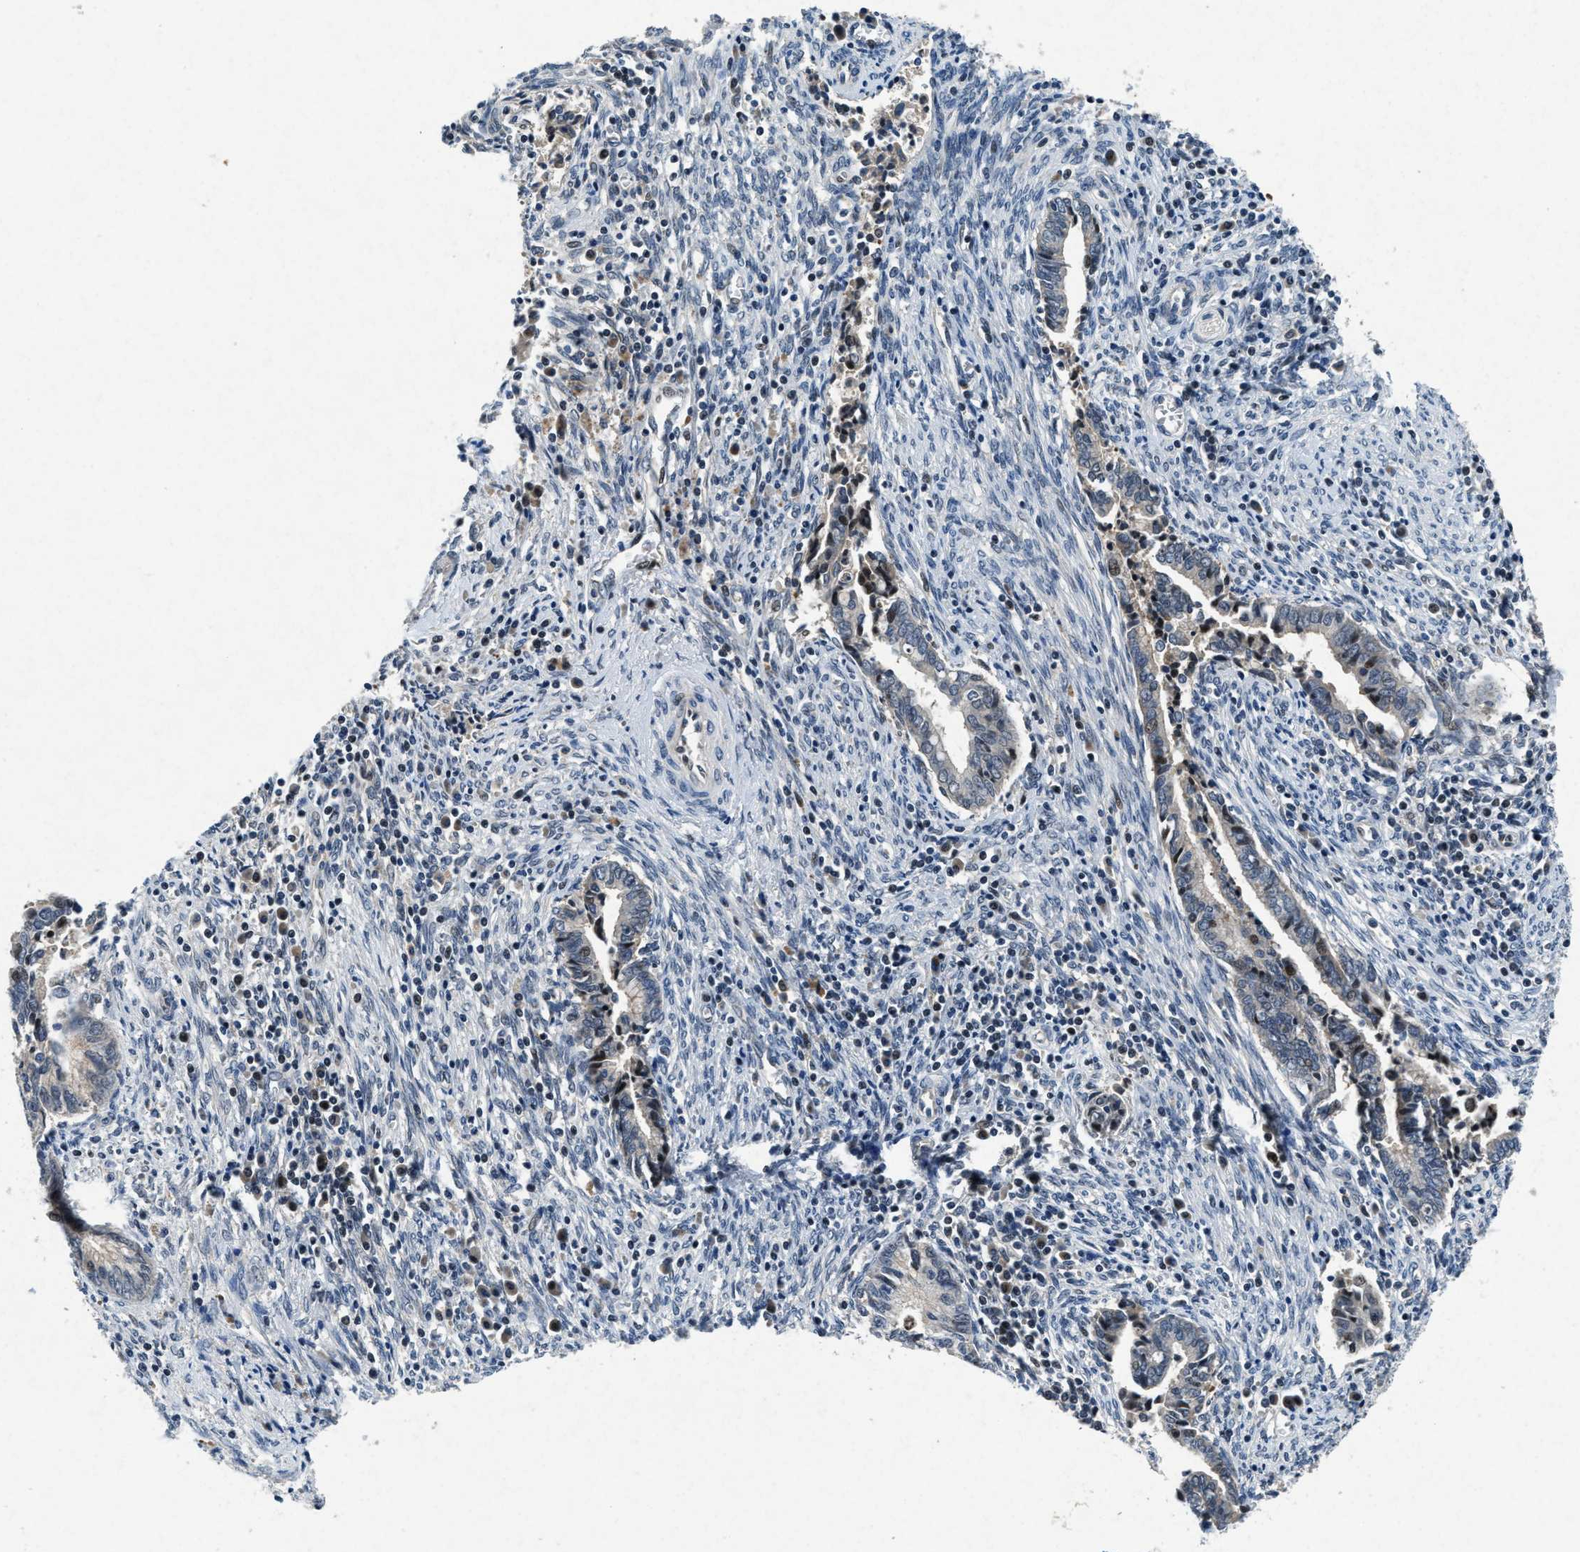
{"staining": {"intensity": "weak", "quantity": "<25%", "location": "nuclear"}, "tissue": "cervical cancer", "cell_type": "Tumor cells", "image_type": "cancer", "snomed": [{"axis": "morphology", "description": "Adenocarcinoma, NOS"}, {"axis": "topography", "description": "Cervix"}], "caption": "Tumor cells show no significant protein expression in cervical adenocarcinoma.", "gene": "PHLDA1", "patient": {"sex": "female", "age": 44}}